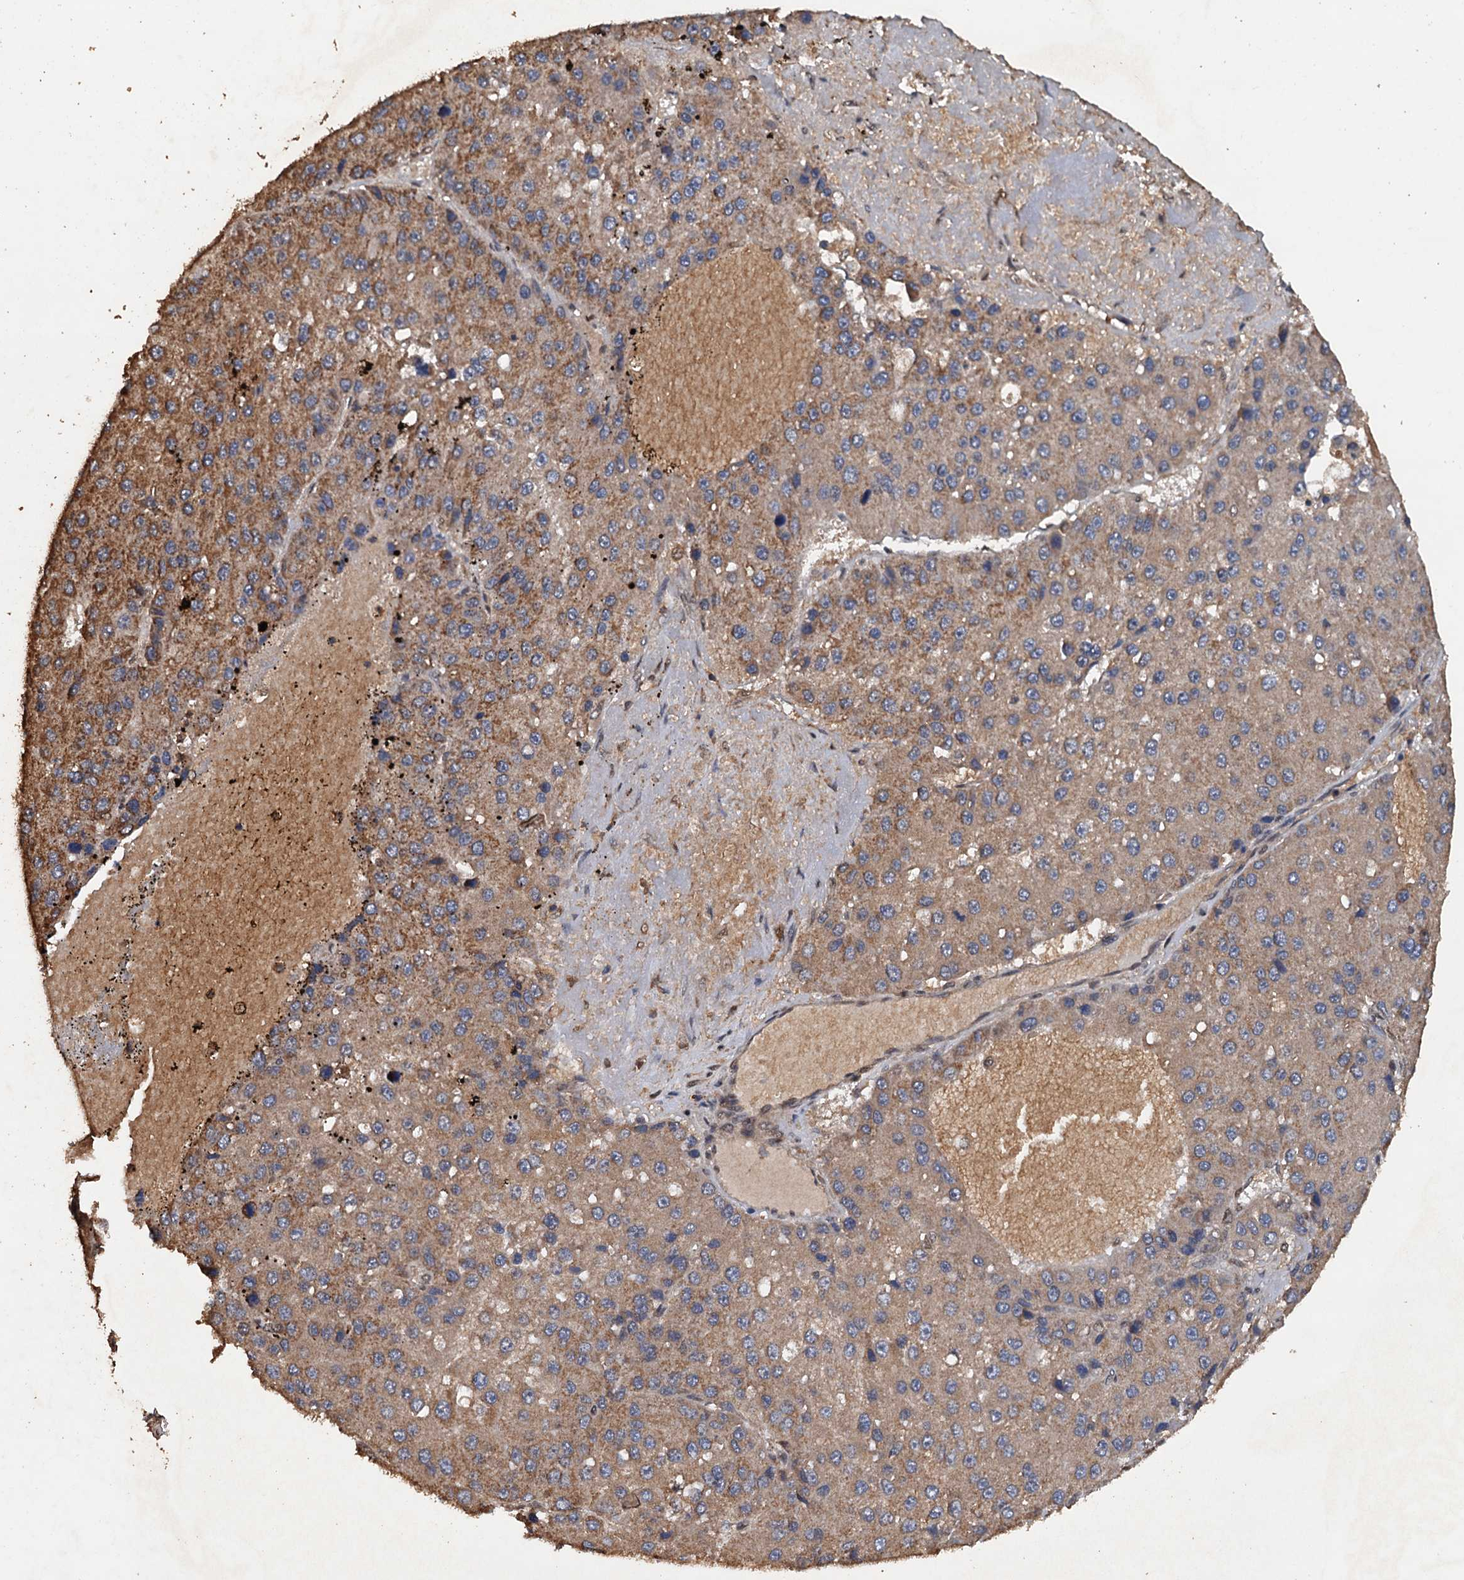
{"staining": {"intensity": "moderate", "quantity": ">75%", "location": "cytoplasmic/membranous"}, "tissue": "liver cancer", "cell_type": "Tumor cells", "image_type": "cancer", "snomed": [{"axis": "morphology", "description": "Carcinoma, Hepatocellular, NOS"}, {"axis": "topography", "description": "Liver"}], "caption": "Immunohistochemical staining of liver cancer shows moderate cytoplasmic/membranous protein expression in about >75% of tumor cells. (DAB = brown stain, brightfield microscopy at high magnification).", "gene": "PSMD9", "patient": {"sex": "female", "age": 73}}